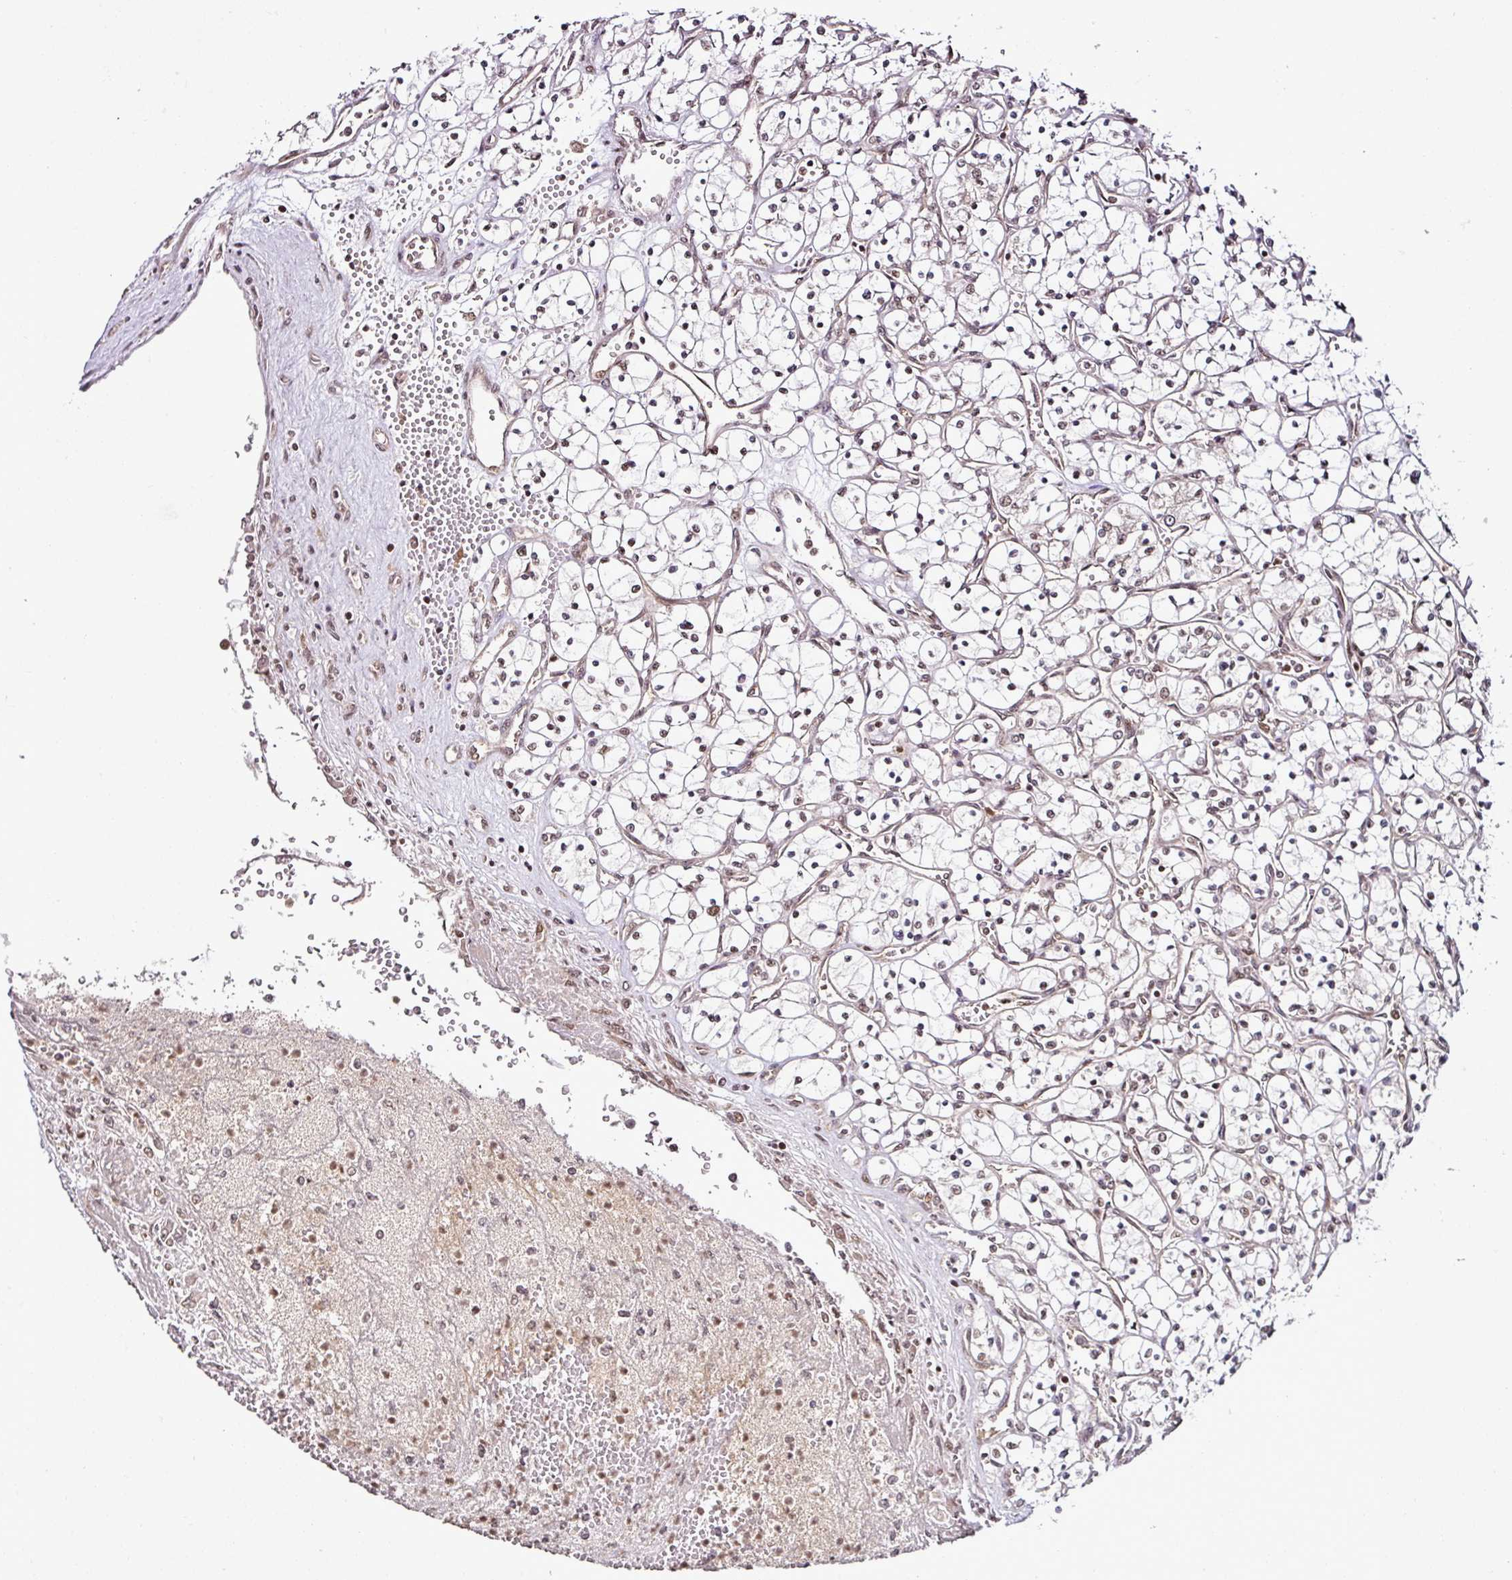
{"staining": {"intensity": "weak", "quantity": ">75%", "location": "nuclear"}, "tissue": "renal cancer", "cell_type": "Tumor cells", "image_type": "cancer", "snomed": [{"axis": "morphology", "description": "Adenocarcinoma, NOS"}, {"axis": "topography", "description": "Kidney"}], "caption": "Tumor cells display low levels of weak nuclear expression in approximately >75% of cells in human renal cancer. (brown staining indicates protein expression, while blue staining denotes nuclei).", "gene": "COPRS", "patient": {"sex": "female", "age": 69}}